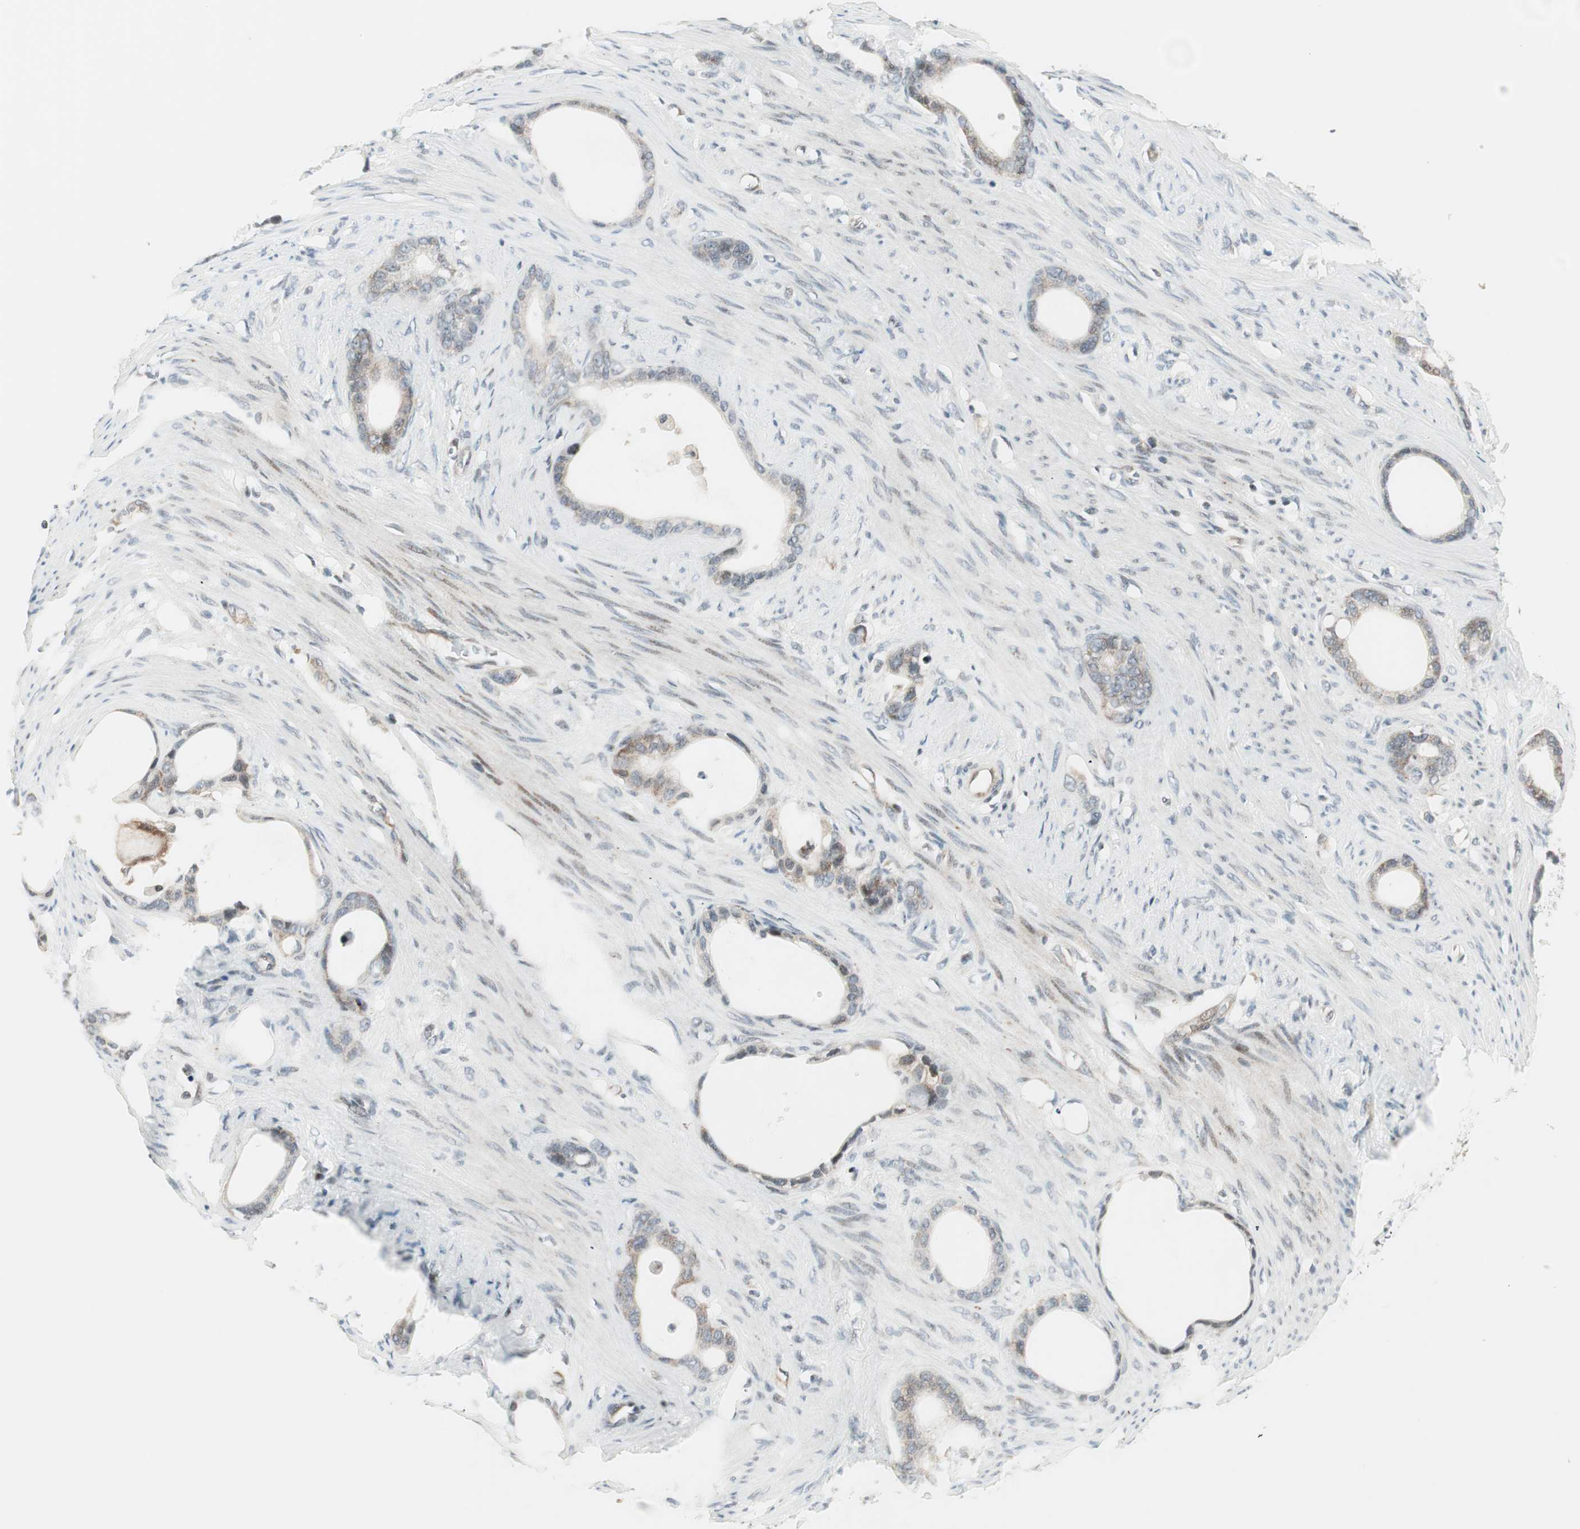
{"staining": {"intensity": "negative", "quantity": "none", "location": "none"}, "tissue": "stomach cancer", "cell_type": "Tumor cells", "image_type": "cancer", "snomed": [{"axis": "morphology", "description": "Adenocarcinoma, NOS"}, {"axis": "topography", "description": "Stomach"}], "caption": "Immunohistochemical staining of stomach cancer (adenocarcinoma) exhibits no significant positivity in tumor cells. The staining was performed using DAB (3,3'-diaminobenzidine) to visualize the protein expression in brown, while the nuclei were stained in blue with hematoxylin (Magnification: 20x).", "gene": "TPT1", "patient": {"sex": "female", "age": 75}}